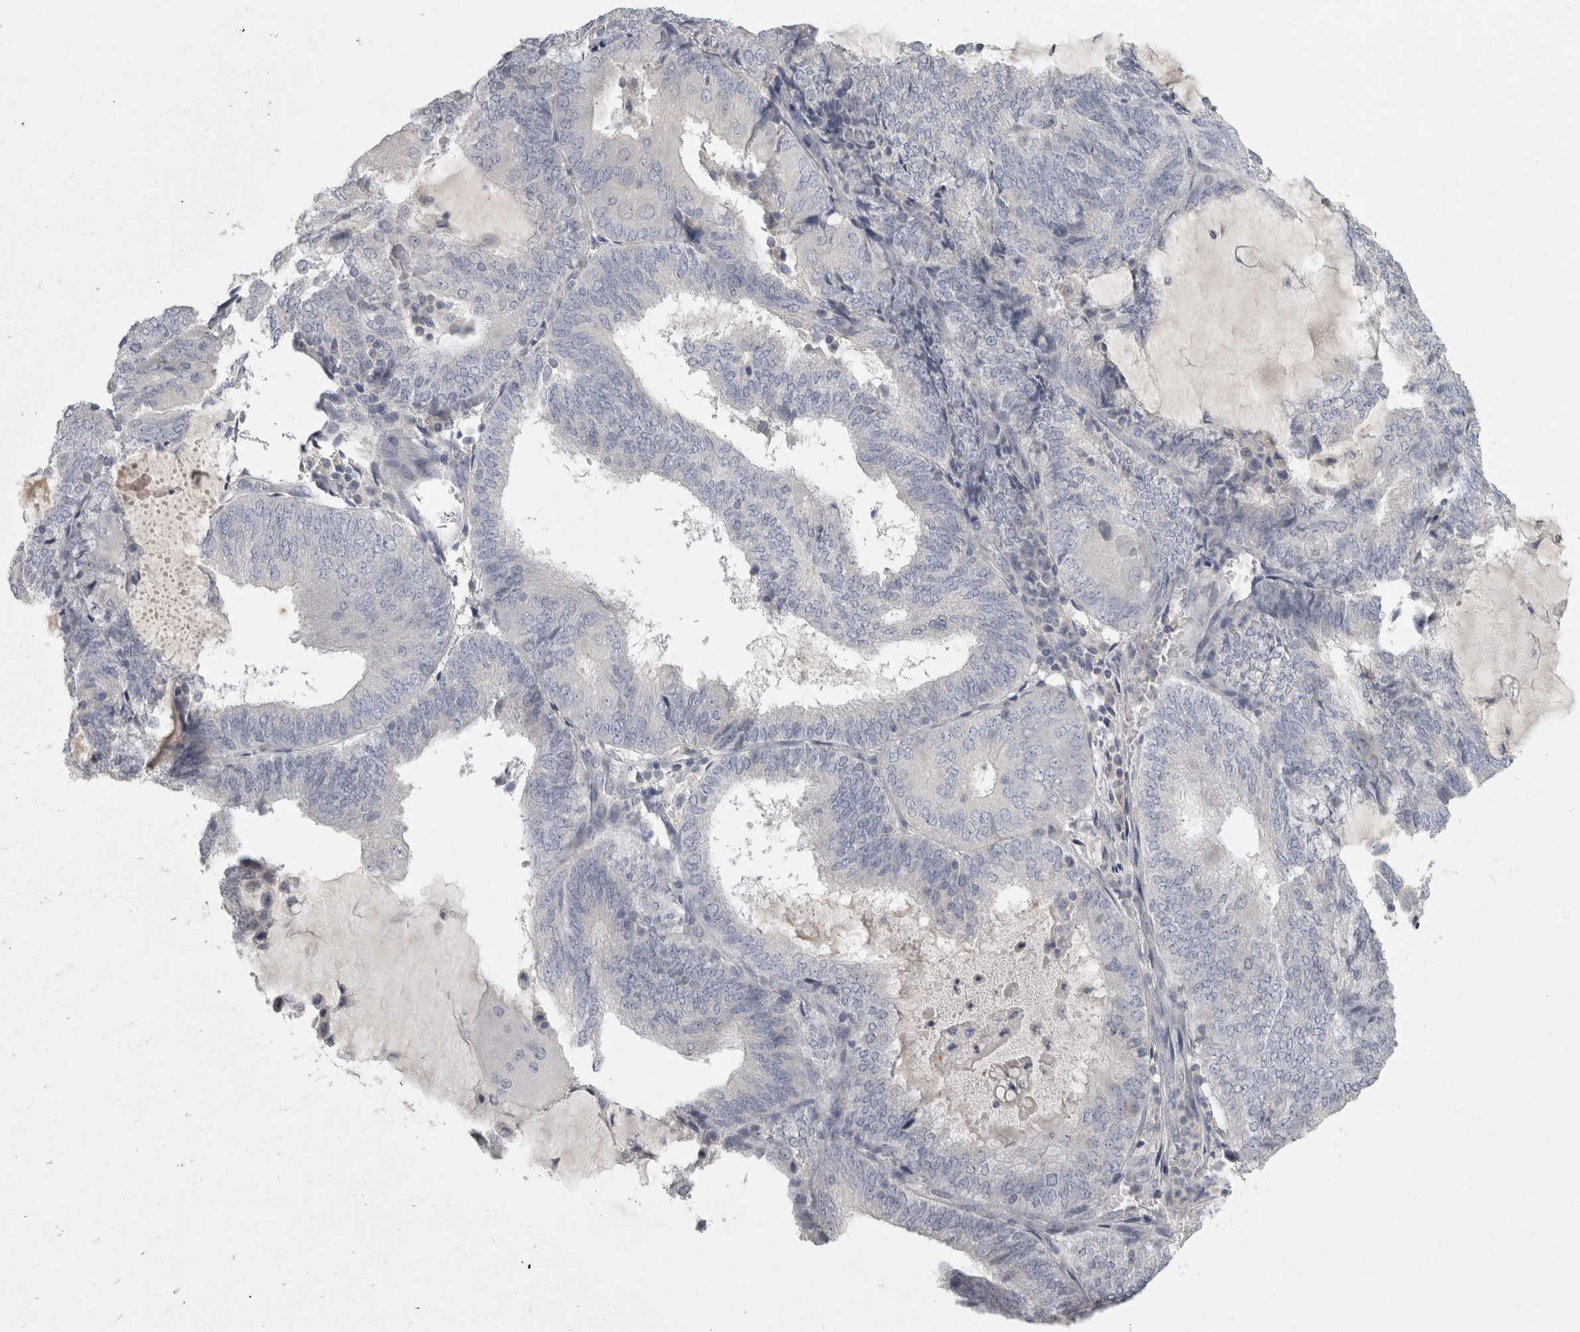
{"staining": {"intensity": "negative", "quantity": "none", "location": "none"}, "tissue": "endometrial cancer", "cell_type": "Tumor cells", "image_type": "cancer", "snomed": [{"axis": "morphology", "description": "Adenocarcinoma, NOS"}, {"axis": "topography", "description": "Endometrium"}], "caption": "This image is of adenocarcinoma (endometrial) stained with IHC to label a protein in brown with the nuclei are counter-stained blue. There is no positivity in tumor cells. The staining is performed using DAB (3,3'-diaminobenzidine) brown chromogen with nuclei counter-stained in using hematoxylin.", "gene": "ENPP7", "patient": {"sex": "female", "age": 81}}